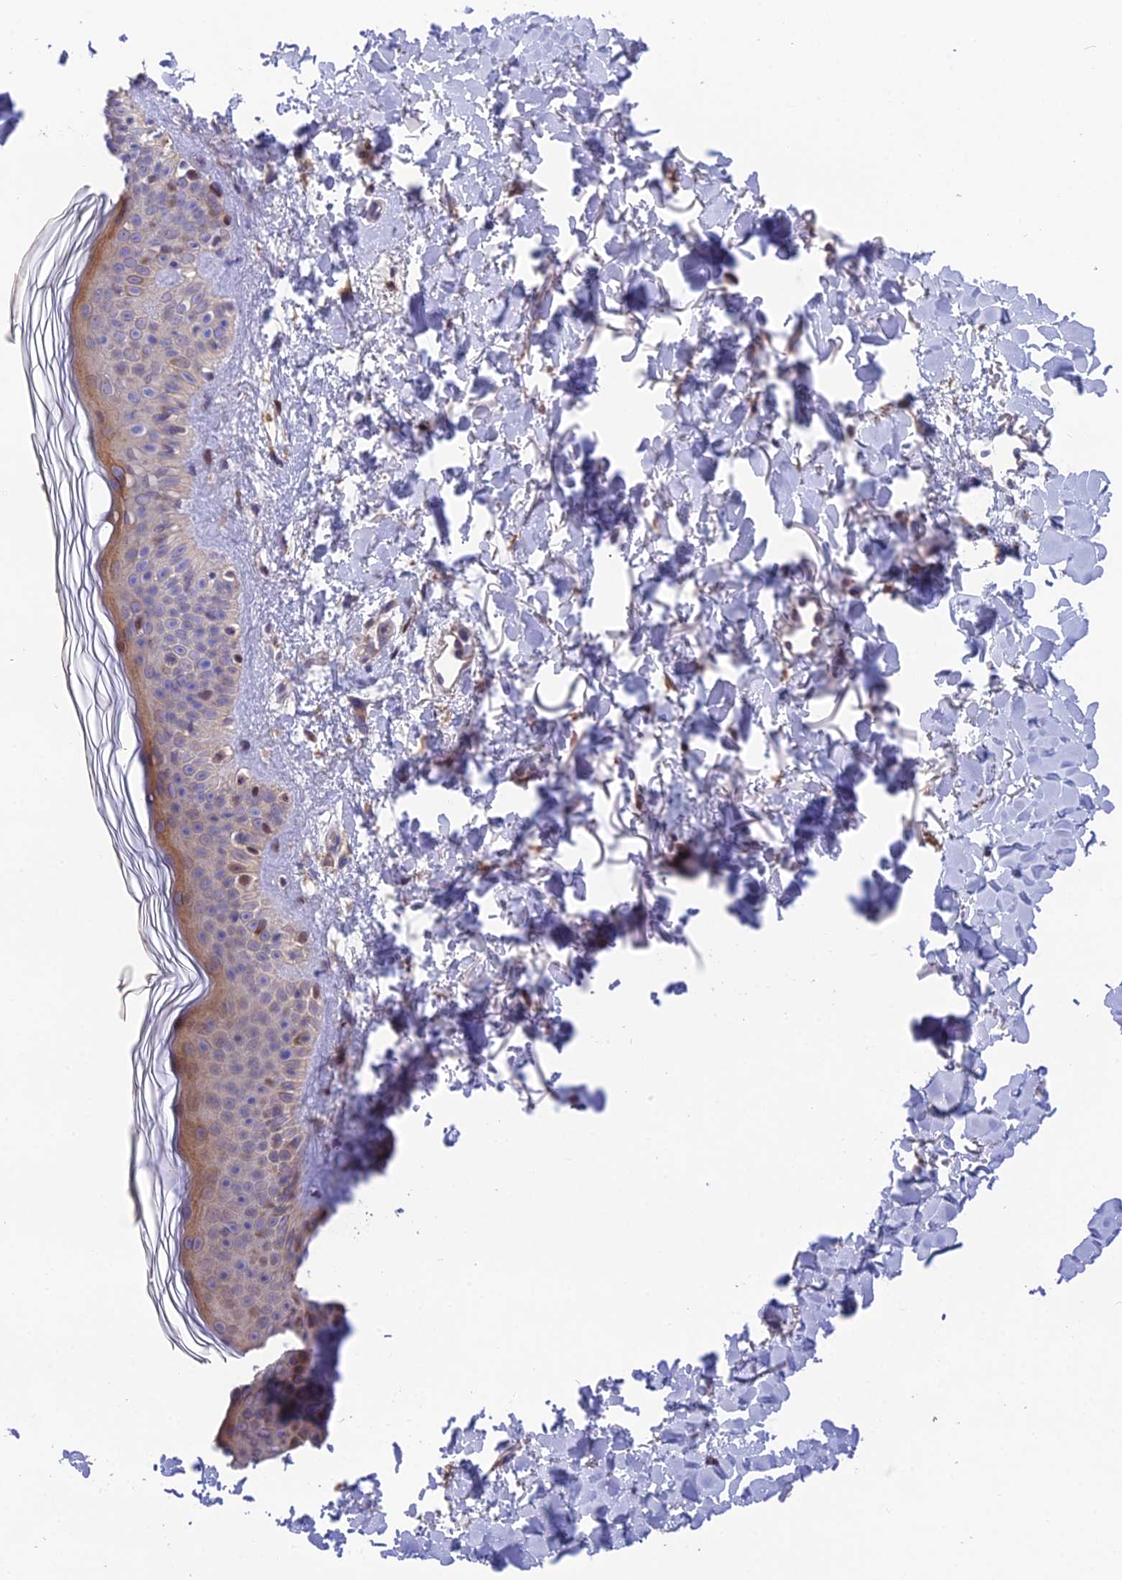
{"staining": {"intensity": "moderate", "quantity": "<25%", "location": "cytoplasmic/membranous"}, "tissue": "skin", "cell_type": "Fibroblasts", "image_type": "normal", "snomed": [{"axis": "morphology", "description": "Normal tissue, NOS"}, {"axis": "topography", "description": "Skin"}], "caption": "Skin stained with DAB (3,3'-diaminobenzidine) immunohistochemistry (IHC) displays low levels of moderate cytoplasmic/membranous positivity in approximately <25% of fibroblasts. (Brightfield microscopy of DAB IHC at high magnification).", "gene": "PUS10", "patient": {"sex": "female", "age": 58}}